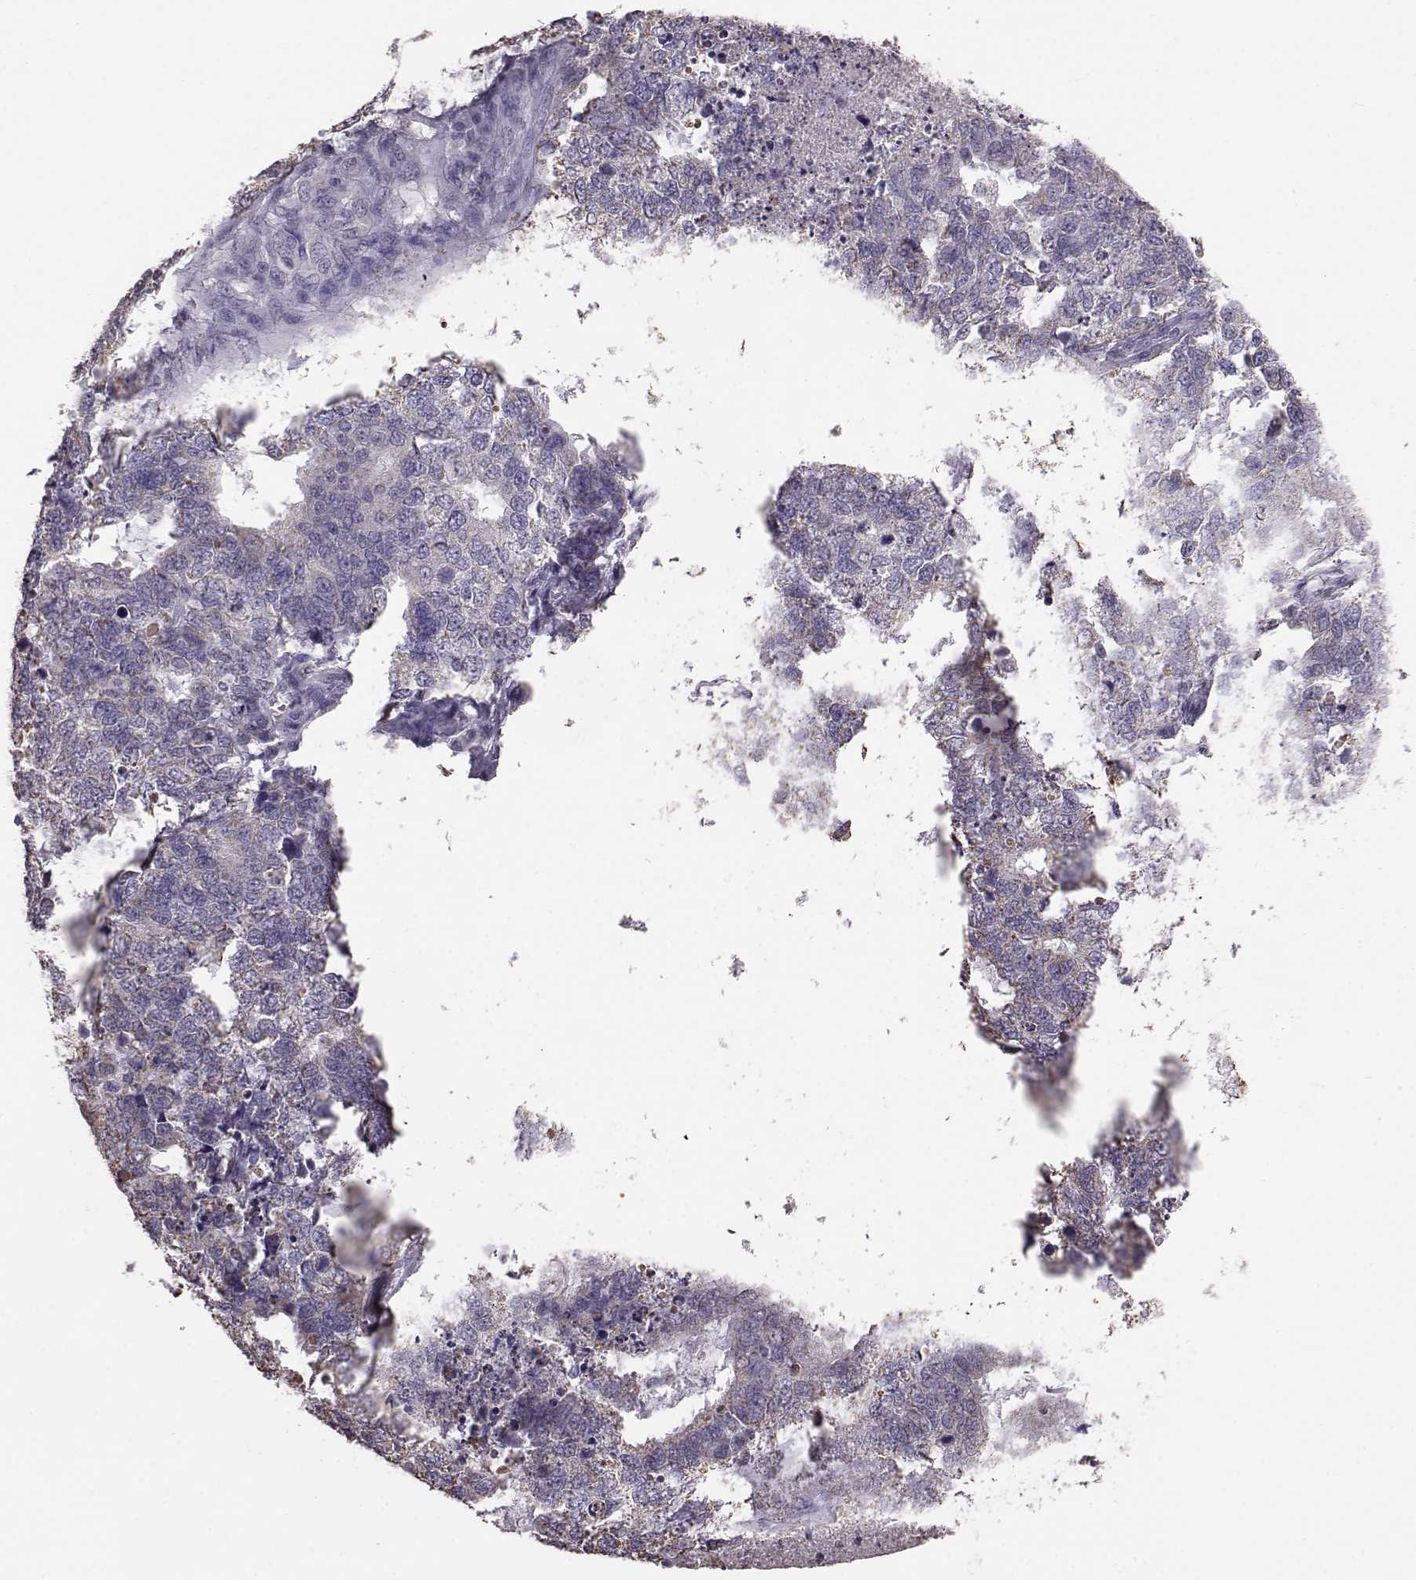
{"staining": {"intensity": "negative", "quantity": "none", "location": "none"}, "tissue": "cervical cancer", "cell_type": "Tumor cells", "image_type": "cancer", "snomed": [{"axis": "morphology", "description": "Squamous cell carcinoma, NOS"}, {"axis": "topography", "description": "Cervix"}], "caption": "The histopathology image reveals no significant staining in tumor cells of cervical cancer.", "gene": "ALDH3A1", "patient": {"sex": "female", "age": 63}}